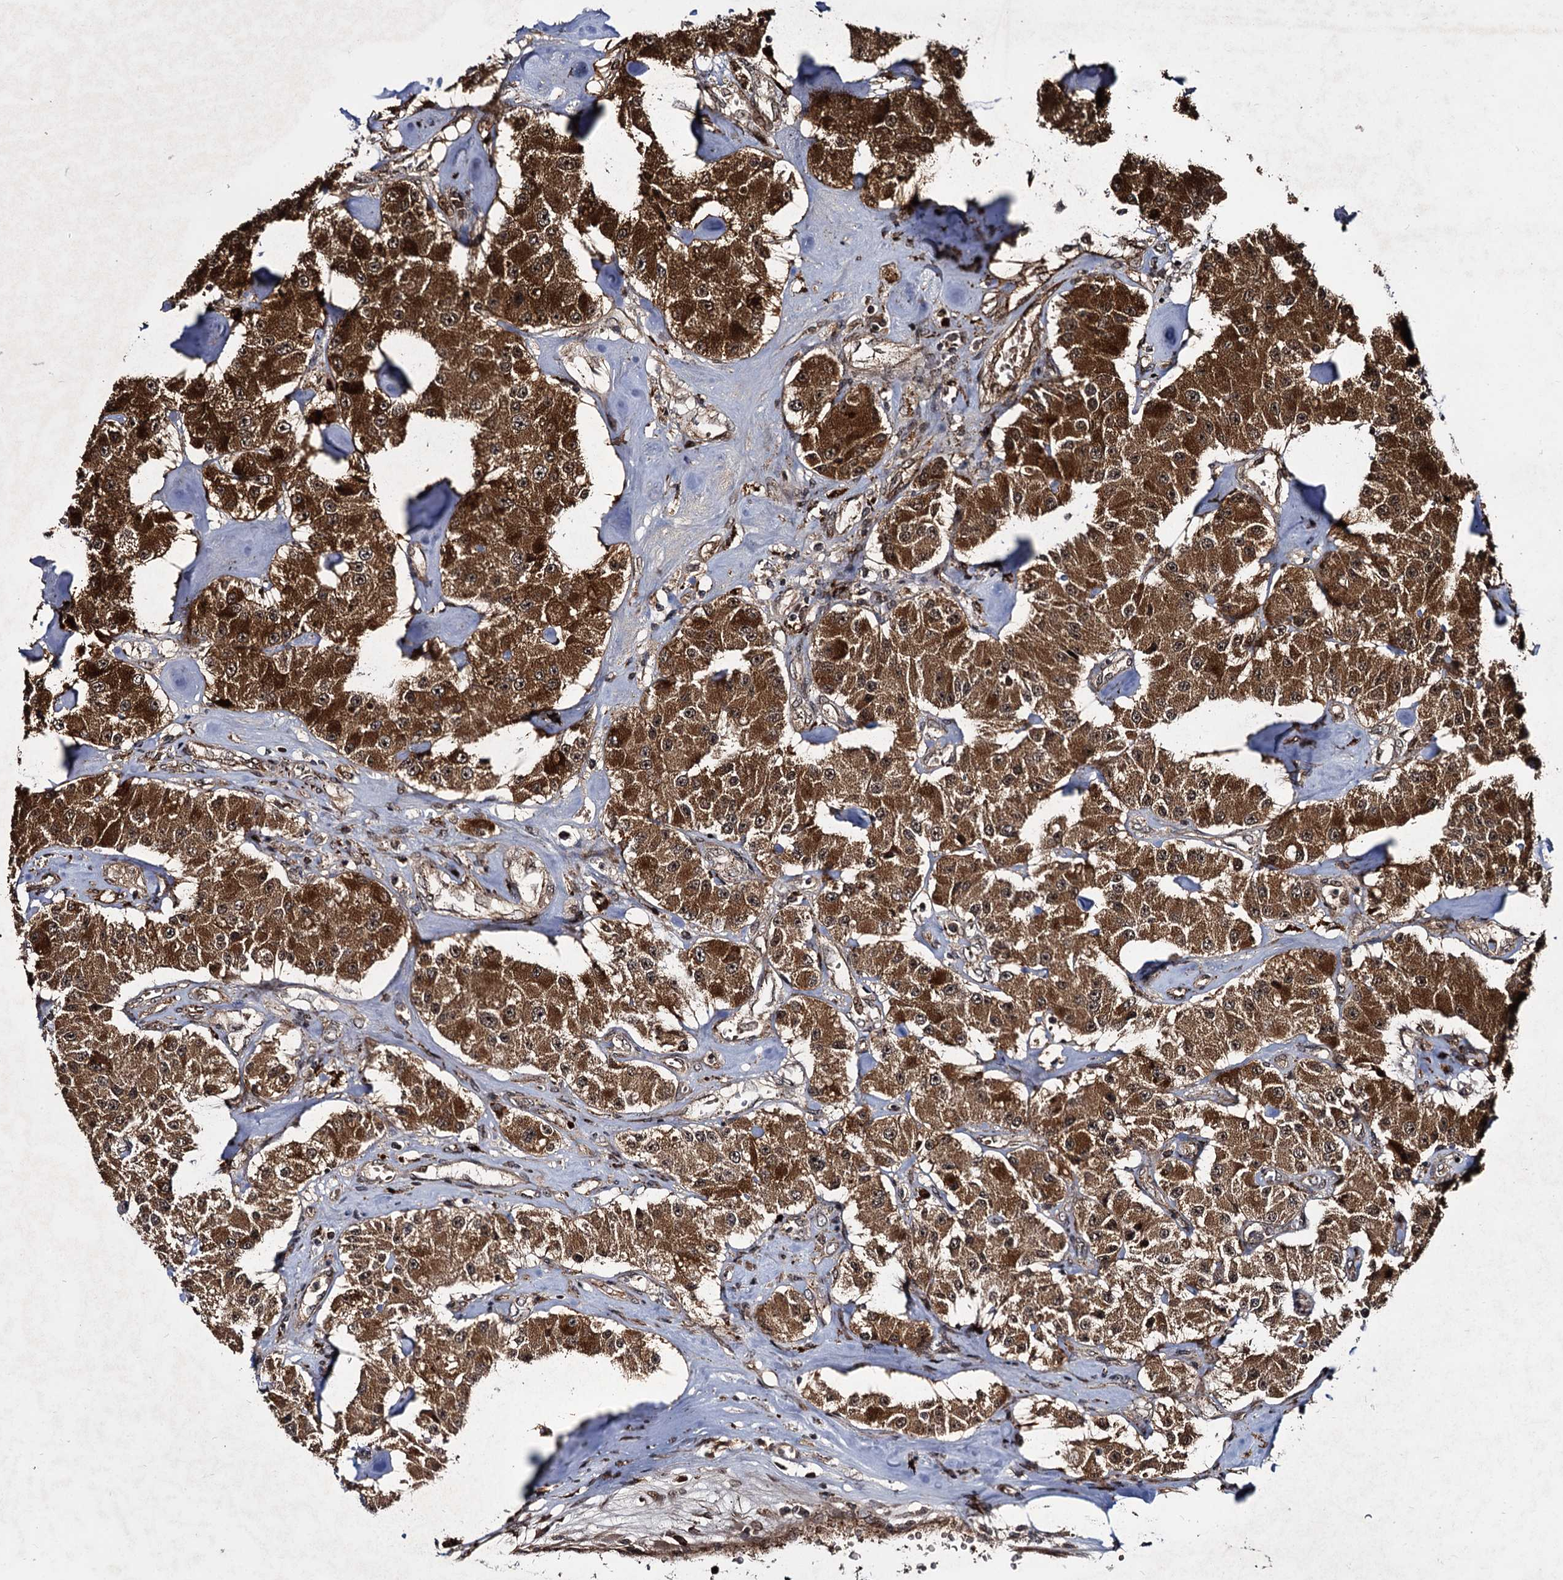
{"staining": {"intensity": "strong", "quantity": ">75%", "location": "cytoplasmic/membranous"}, "tissue": "carcinoid", "cell_type": "Tumor cells", "image_type": "cancer", "snomed": [{"axis": "morphology", "description": "Carcinoid, malignant, NOS"}, {"axis": "topography", "description": "Pancreas"}], "caption": "Immunohistochemical staining of human carcinoid reveals high levels of strong cytoplasmic/membranous protein expression in approximately >75% of tumor cells.", "gene": "CEP192", "patient": {"sex": "male", "age": 41}}